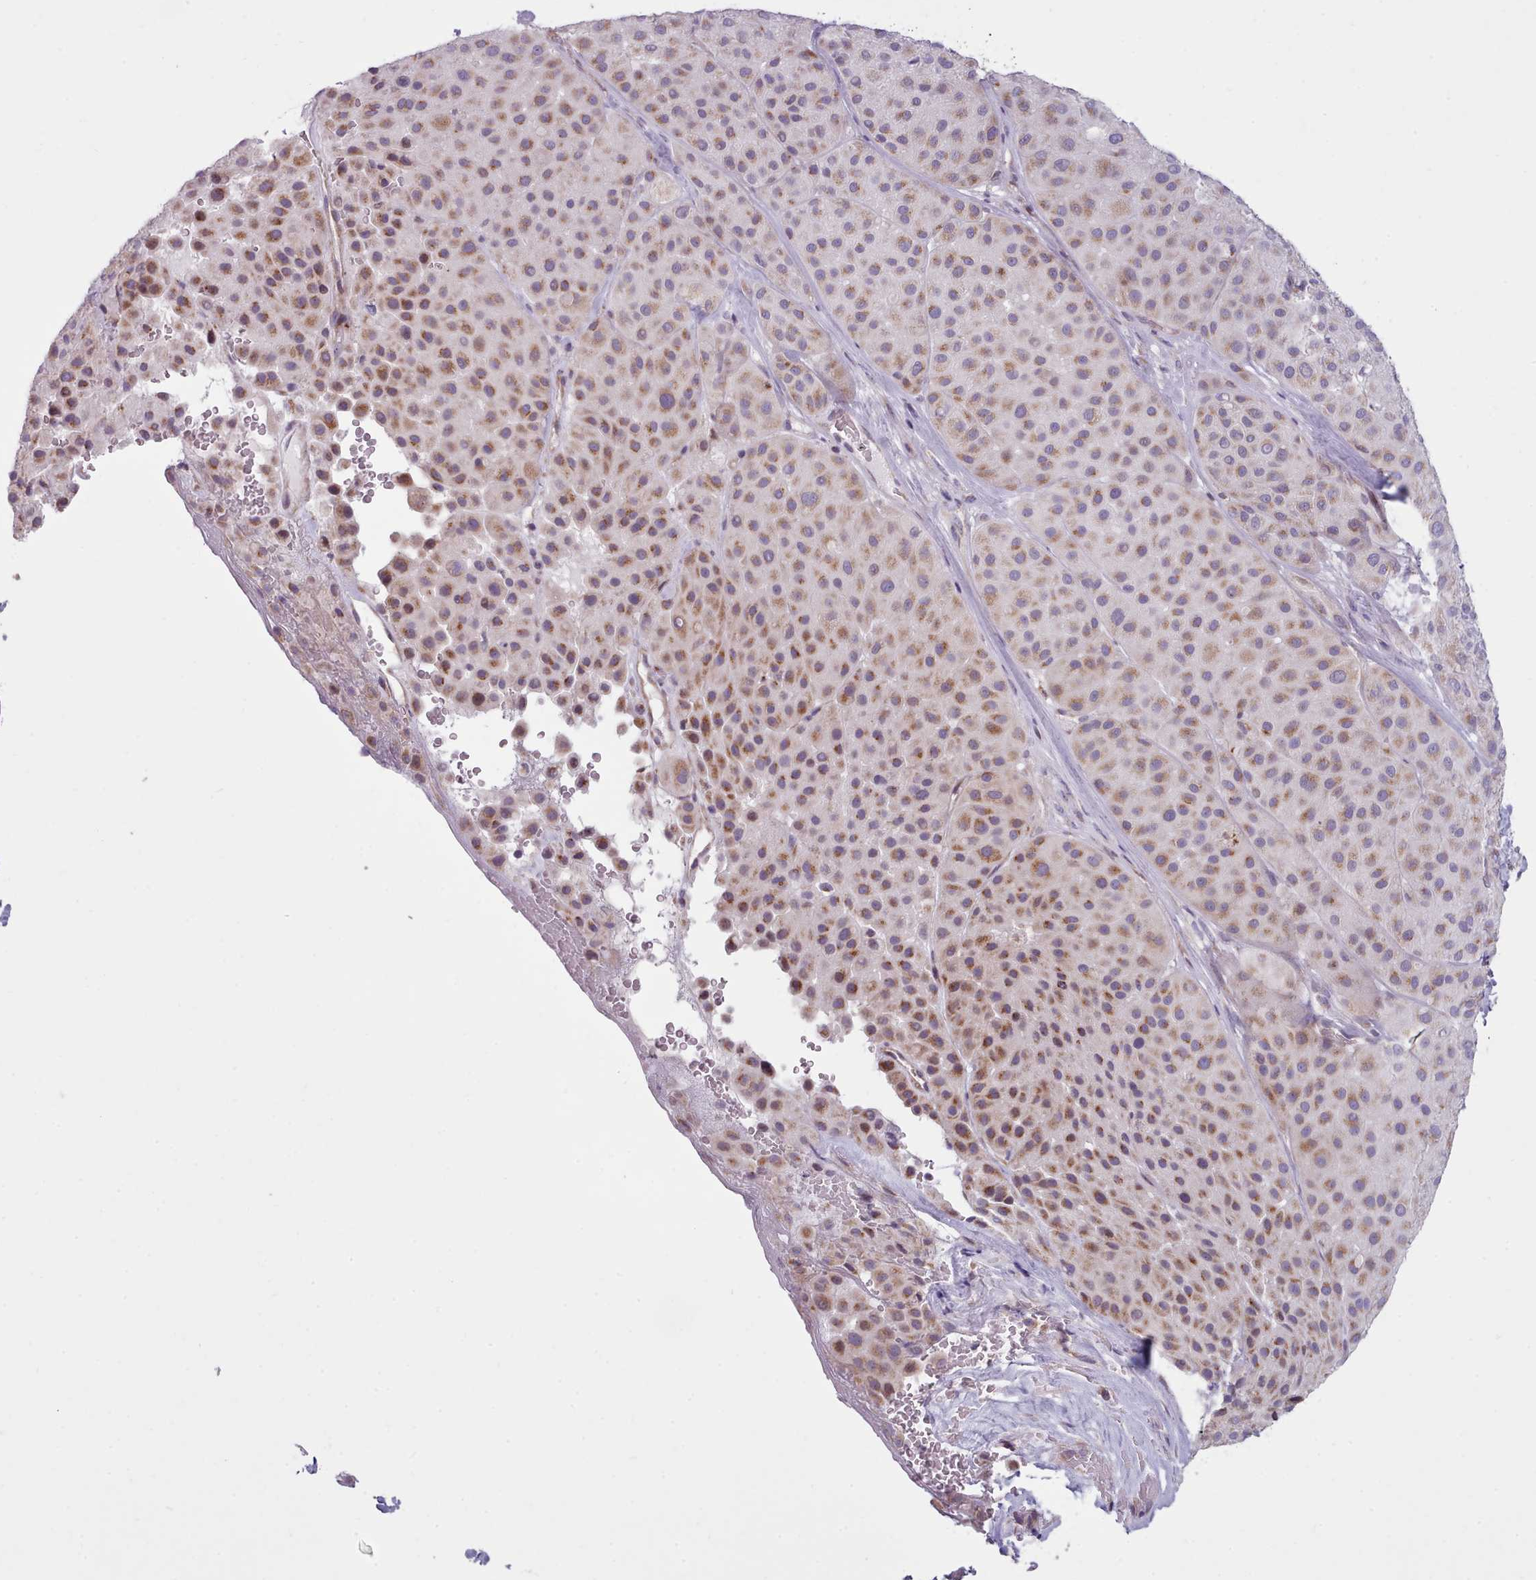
{"staining": {"intensity": "moderate", "quantity": "25%-75%", "location": "cytoplasmic/membranous"}, "tissue": "melanoma", "cell_type": "Tumor cells", "image_type": "cancer", "snomed": [{"axis": "morphology", "description": "Malignant melanoma, Metastatic site"}, {"axis": "topography", "description": "Smooth muscle"}], "caption": "Melanoma tissue demonstrates moderate cytoplasmic/membranous expression in about 25%-75% of tumor cells", "gene": "SLC52A3", "patient": {"sex": "male", "age": 41}}